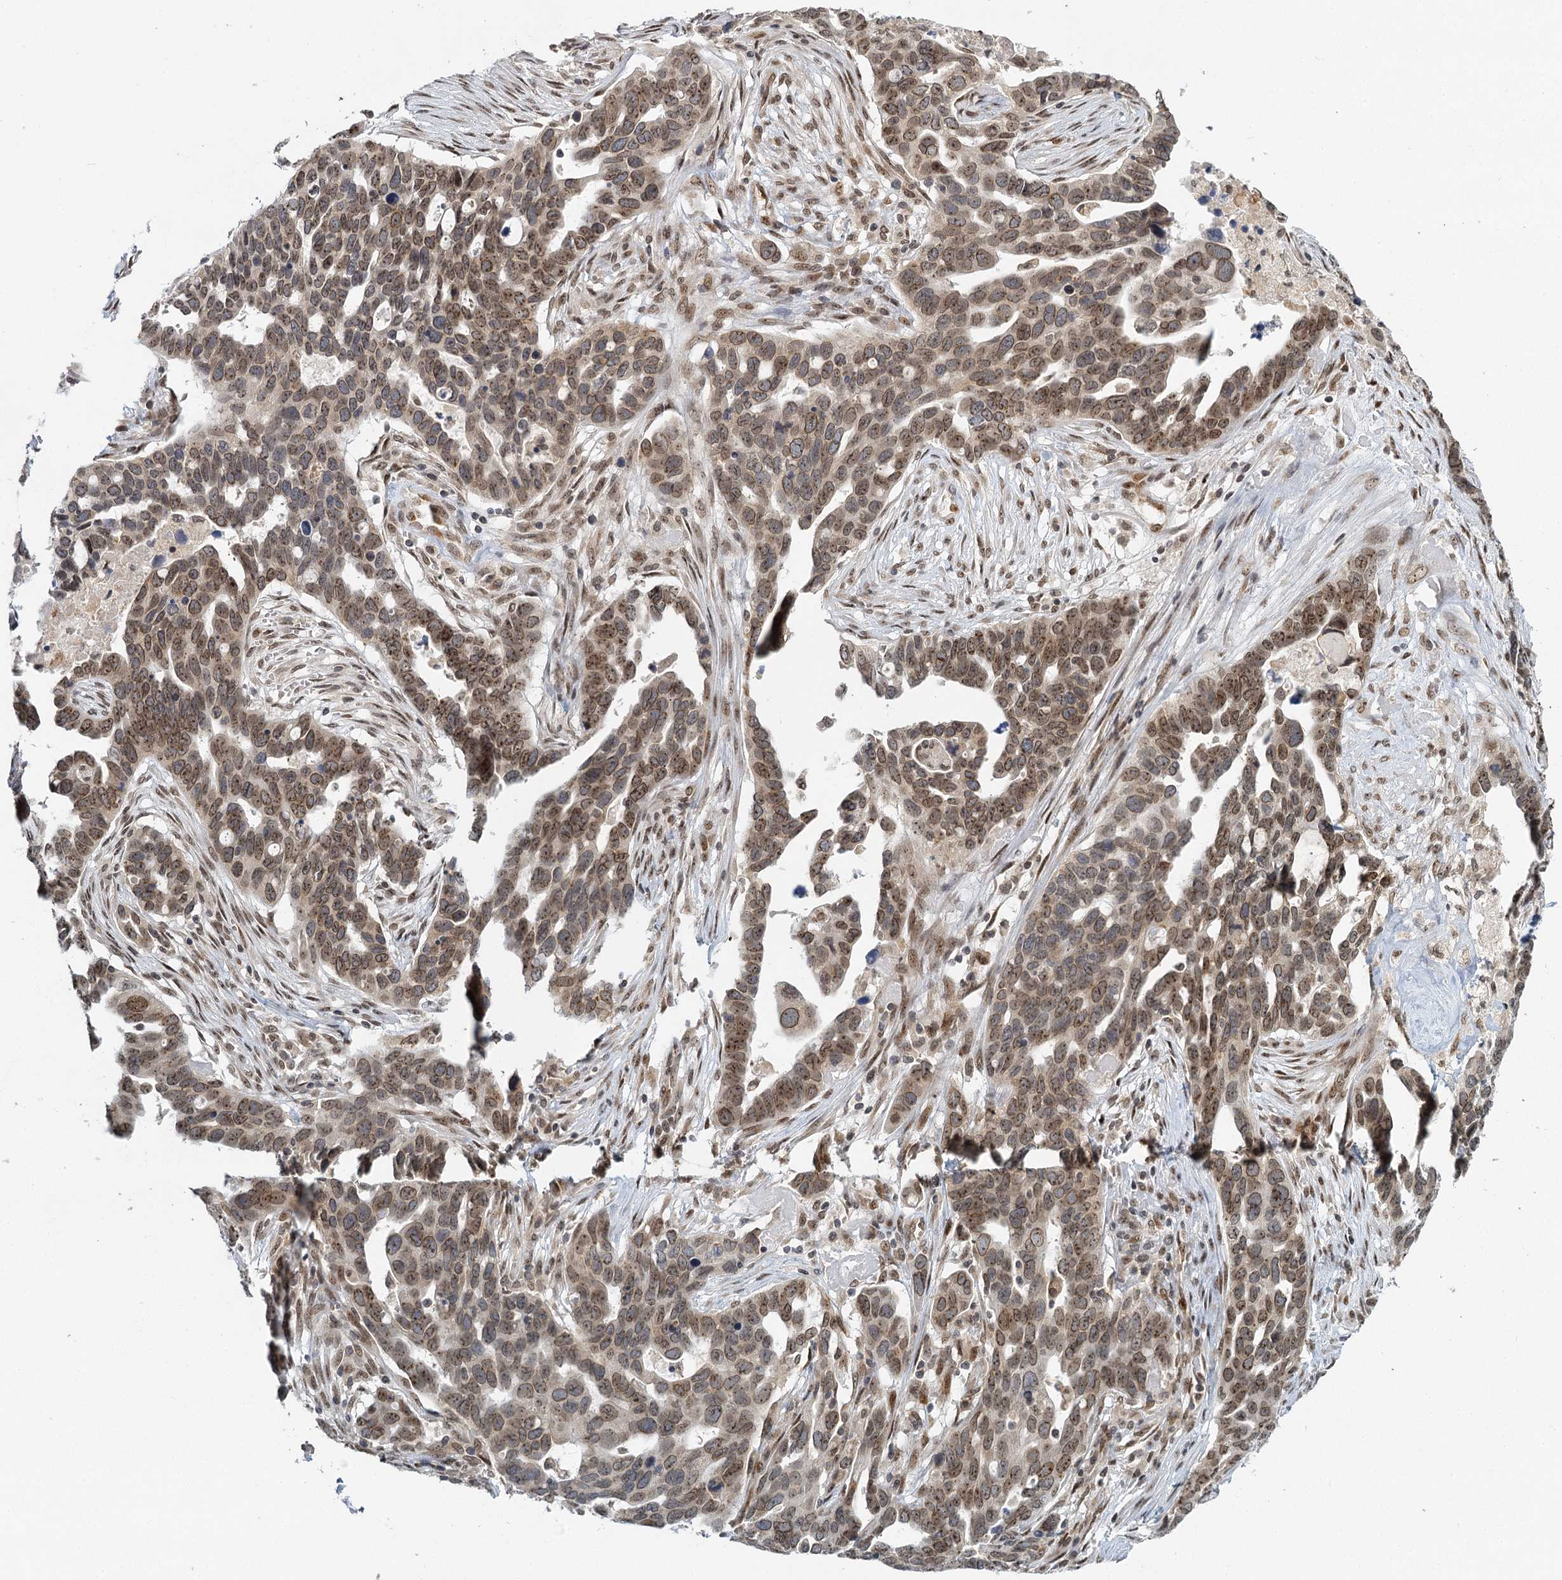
{"staining": {"intensity": "weak", "quantity": ">75%", "location": "cytoplasmic/membranous,nuclear"}, "tissue": "ovarian cancer", "cell_type": "Tumor cells", "image_type": "cancer", "snomed": [{"axis": "morphology", "description": "Cystadenocarcinoma, serous, NOS"}, {"axis": "topography", "description": "Ovary"}], "caption": "The histopathology image reveals immunohistochemical staining of ovarian serous cystadenocarcinoma. There is weak cytoplasmic/membranous and nuclear staining is appreciated in about >75% of tumor cells.", "gene": "TREX1", "patient": {"sex": "female", "age": 54}}